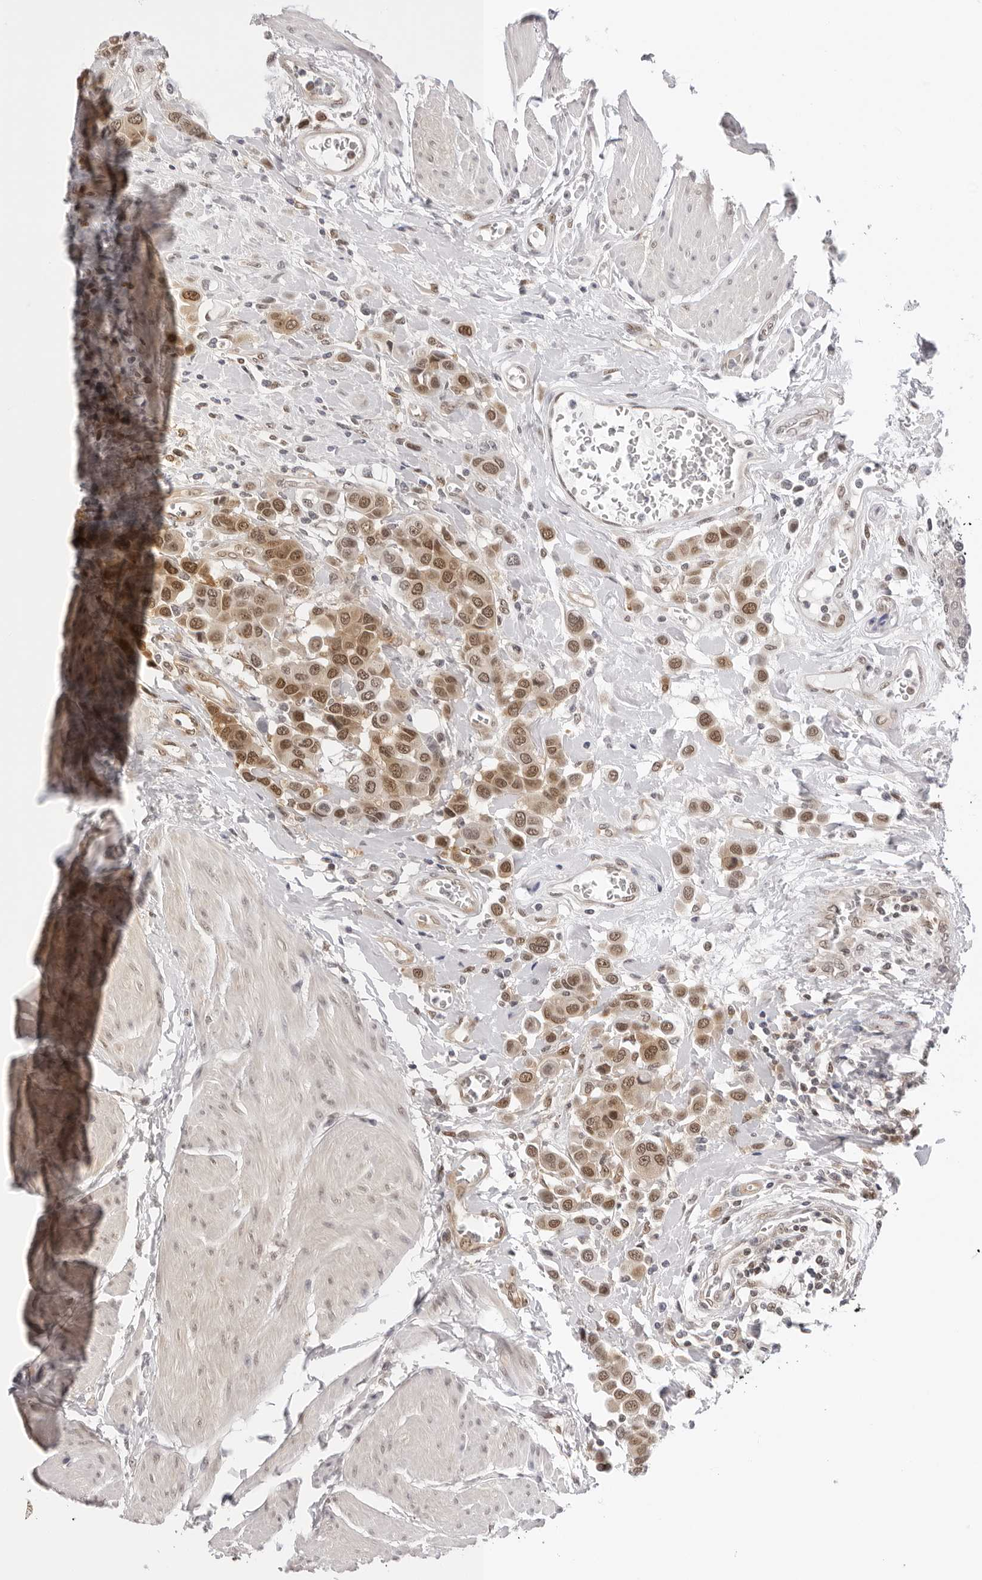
{"staining": {"intensity": "moderate", "quantity": ">75%", "location": "nuclear"}, "tissue": "urothelial cancer", "cell_type": "Tumor cells", "image_type": "cancer", "snomed": [{"axis": "morphology", "description": "Urothelial carcinoma, High grade"}, {"axis": "topography", "description": "Urinary bladder"}], "caption": "A high-resolution micrograph shows immunohistochemistry (IHC) staining of urothelial cancer, which displays moderate nuclear positivity in about >75% of tumor cells.", "gene": "WDR77", "patient": {"sex": "male", "age": 50}}